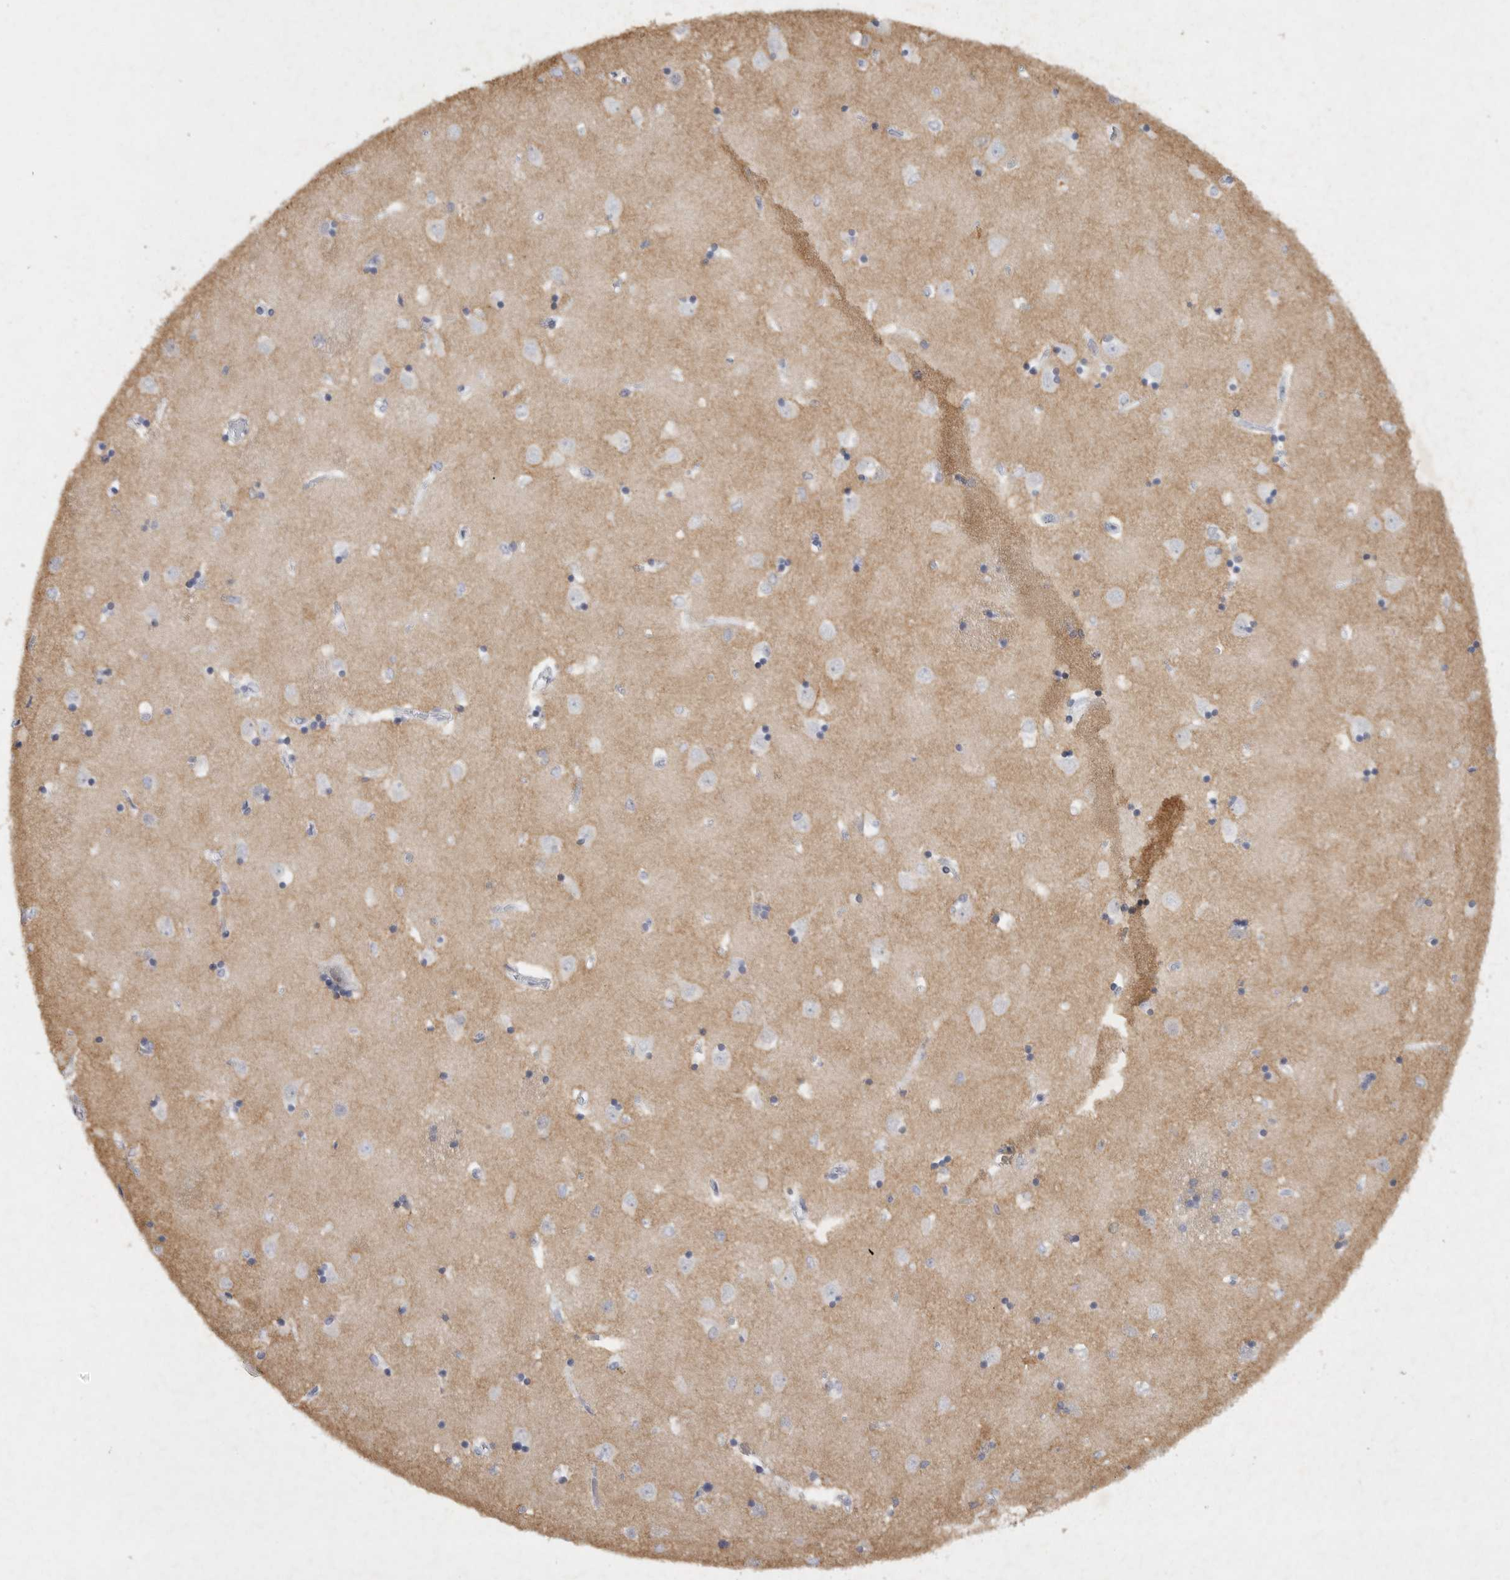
{"staining": {"intensity": "negative", "quantity": "none", "location": "none"}, "tissue": "caudate", "cell_type": "Glial cells", "image_type": "normal", "snomed": [{"axis": "morphology", "description": "Normal tissue, NOS"}, {"axis": "topography", "description": "Lateral ventricle wall"}], "caption": "Glial cells show no significant staining in benign caudate. (DAB immunohistochemistry (IHC) with hematoxylin counter stain).", "gene": "TNR", "patient": {"sex": "male", "age": 45}}